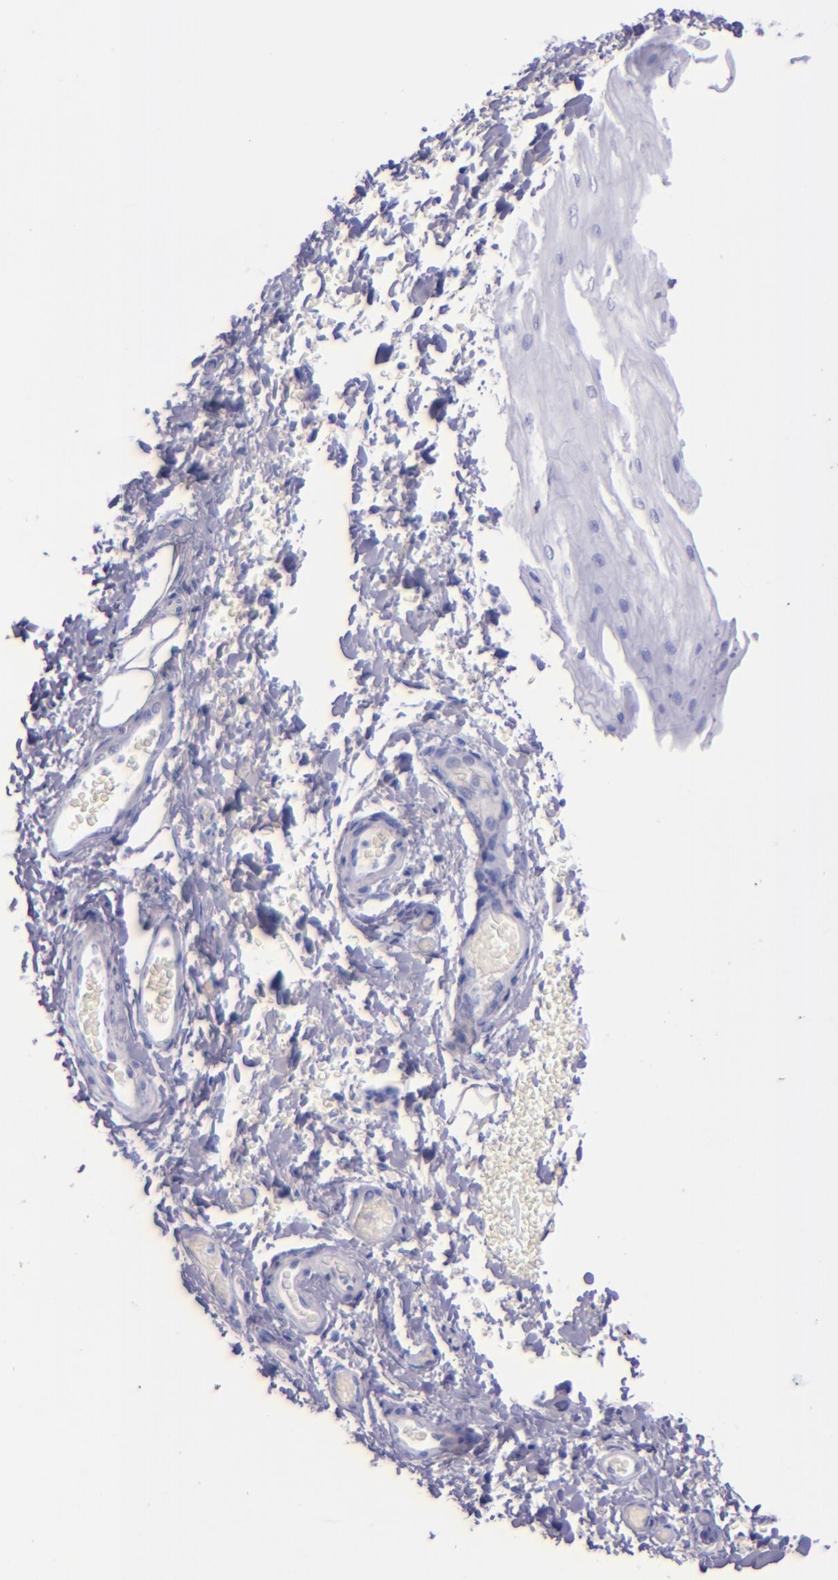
{"staining": {"intensity": "negative", "quantity": "none", "location": "none"}, "tissue": "esophagus", "cell_type": "Squamous epithelial cells", "image_type": "normal", "snomed": [{"axis": "morphology", "description": "Normal tissue, NOS"}, {"axis": "topography", "description": "Esophagus"}], "caption": "This is an IHC micrograph of normal human esophagus. There is no positivity in squamous epithelial cells.", "gene": "SFTPA2", "patient": {"sex": "male", "age": 62}}